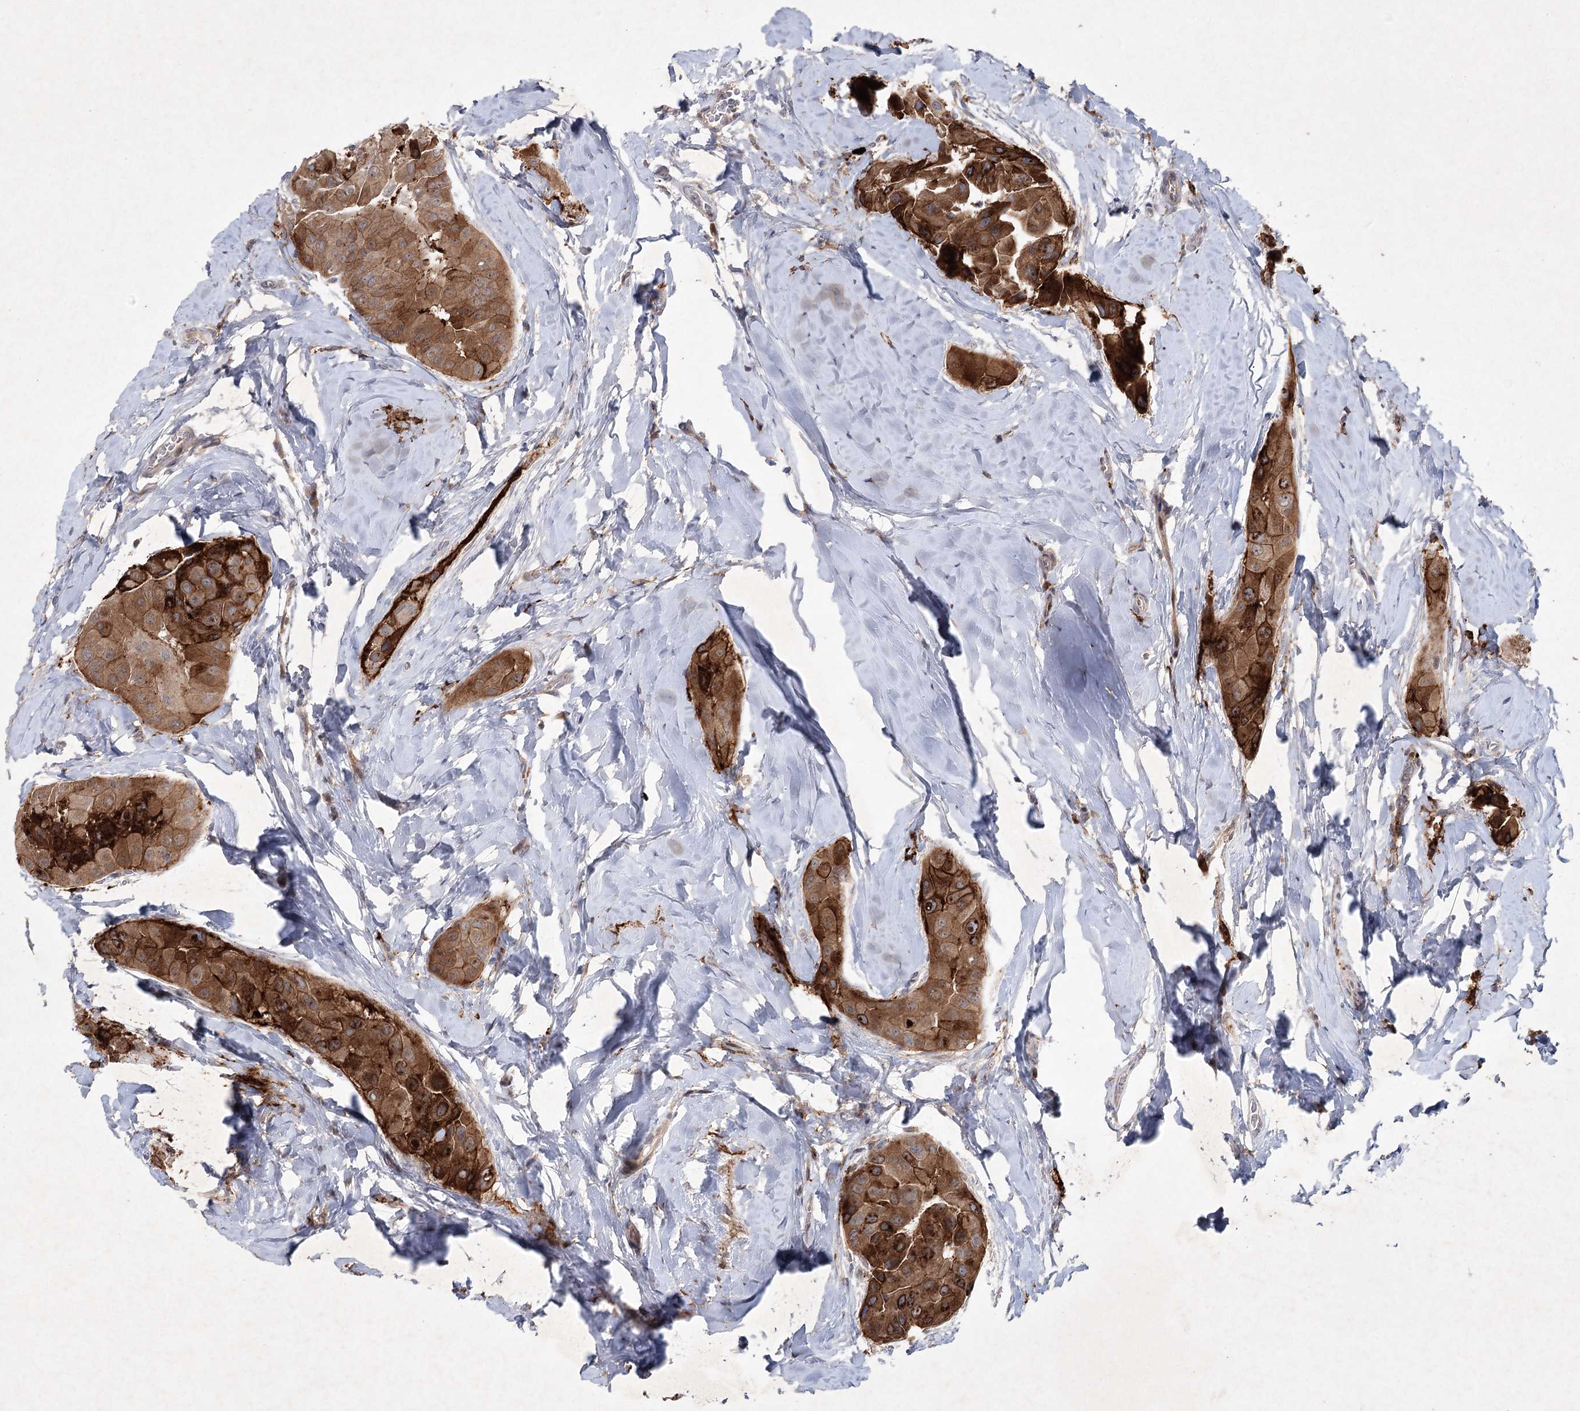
{"staining": {"intensity": "strong", "quantity": ">75%", "location": "cytoplasmic/membranous"}, "tissue": "thyroid cancer", "cell_type": "Tumor cells", "image_type": "cancer", "snomed": [{"axis": "morphology", "description": "Papillary adenocarcinoma, NOS"}, {"axis": "topography", "description": "Thyroid gland"}], "caption": "Papillary adenocarcinoma (thyroid) stained with immunohistochemistry demonstrates strong cytoplasmic/membranous staining in about >75% of tumor cells. (DAB (3,3'-diaminobenzidine) IHC with brightfield microscopy, high magnification).", "gene": "MAP3K13", "patient": {"sex": "male", "age": 33}}